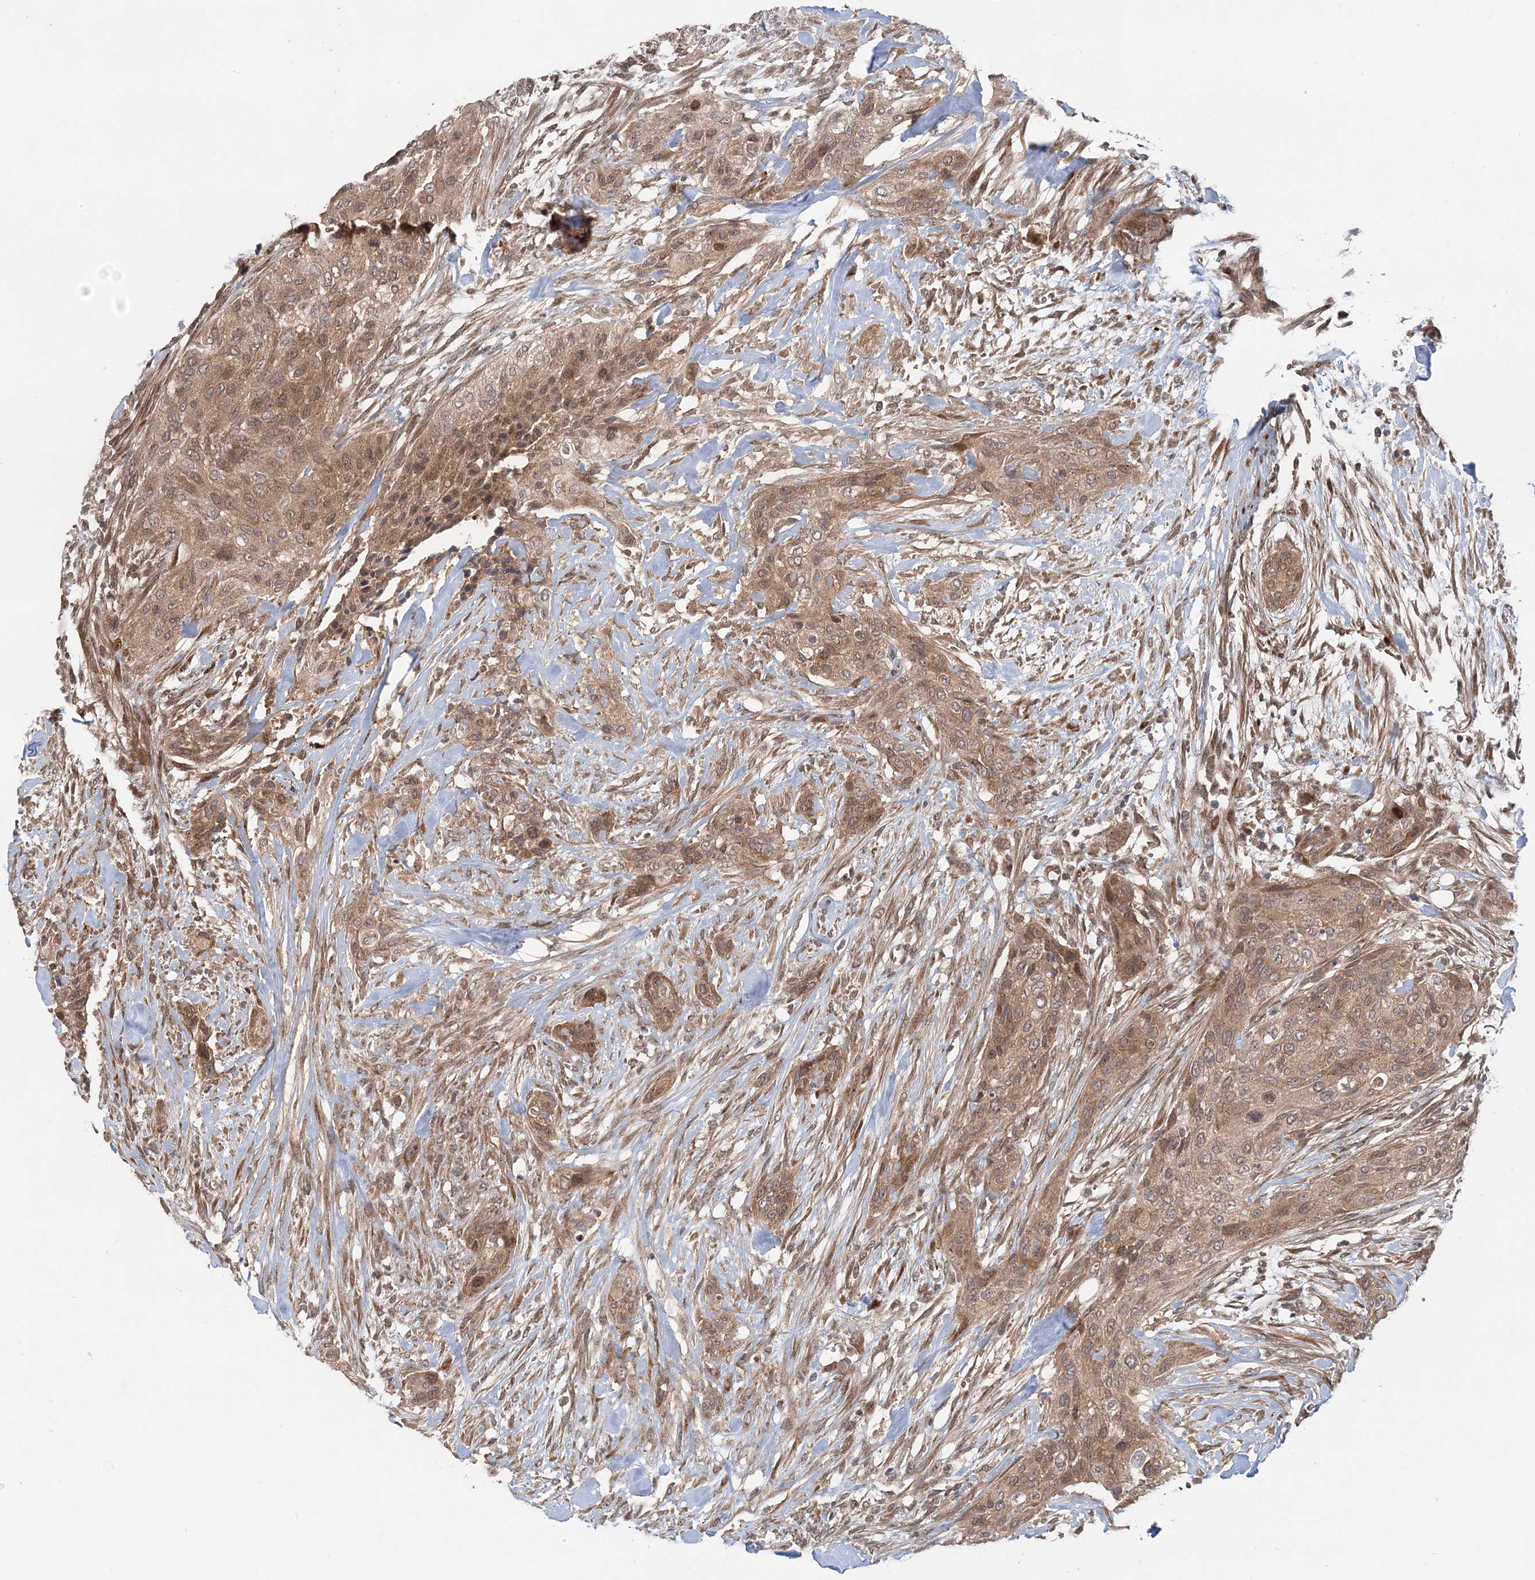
{"staining": {"intensity": "weak", "quantity": ">75%", "location": "cytoplasmic/membranous,nuclear"}, "tissue": "urothelial cancer", "cell_type": "Tumor cells", "image_type": "cancer", "snomed": [{"axis": "morphology", "description": "Urothelial carcinoma, High grade"}, {"axis": "topography", "description": "Urinary bladder"}], "caption": "Tumor cells demonstrate weak cytoplasmic/membranous and nuclear staining in approximately >75% of cells in high-grade urothelial carcinoma.", "gene": "UBTD2", "patient": {"sex": "male", "age": 35}}